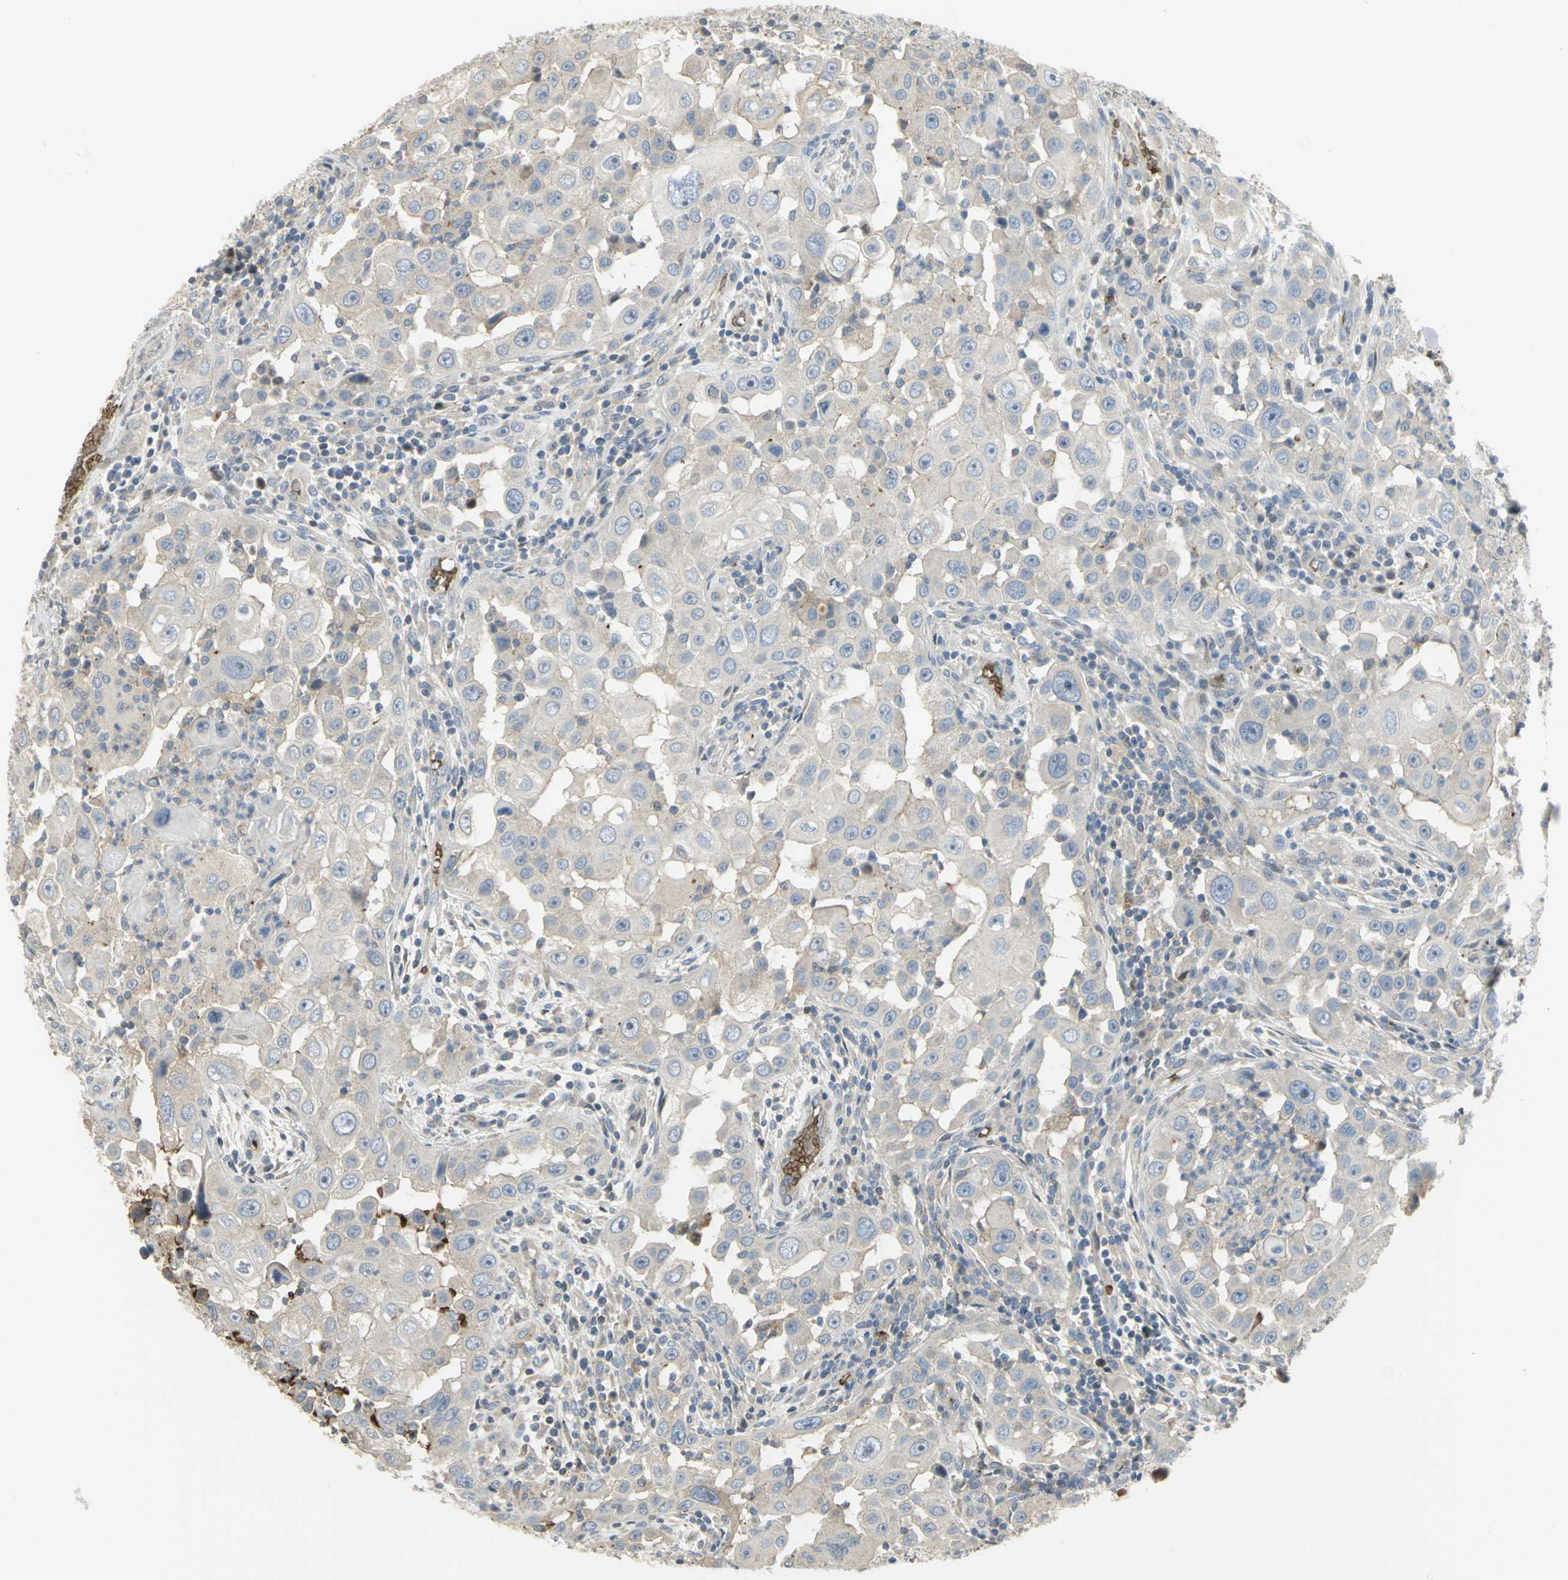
{"staining": {"intensity": "negative", "quantity": "none", "location": "none"}, "tissue": "head and neck cancer", "cell_type": "Tumor cells", "image_type": "cancer", "snomed": [{"axis": "morphology", "description": "Carcinoma, NOS"}, {"axis": "topography", "description": "Head-Neck"}], "caption": "DAB immunohistochemical staining of head and neck carcinoma demonstrates no significant expression in tumor cells.", "gene": "ANK1", "patient": {"sex": "male", "age": 87}}